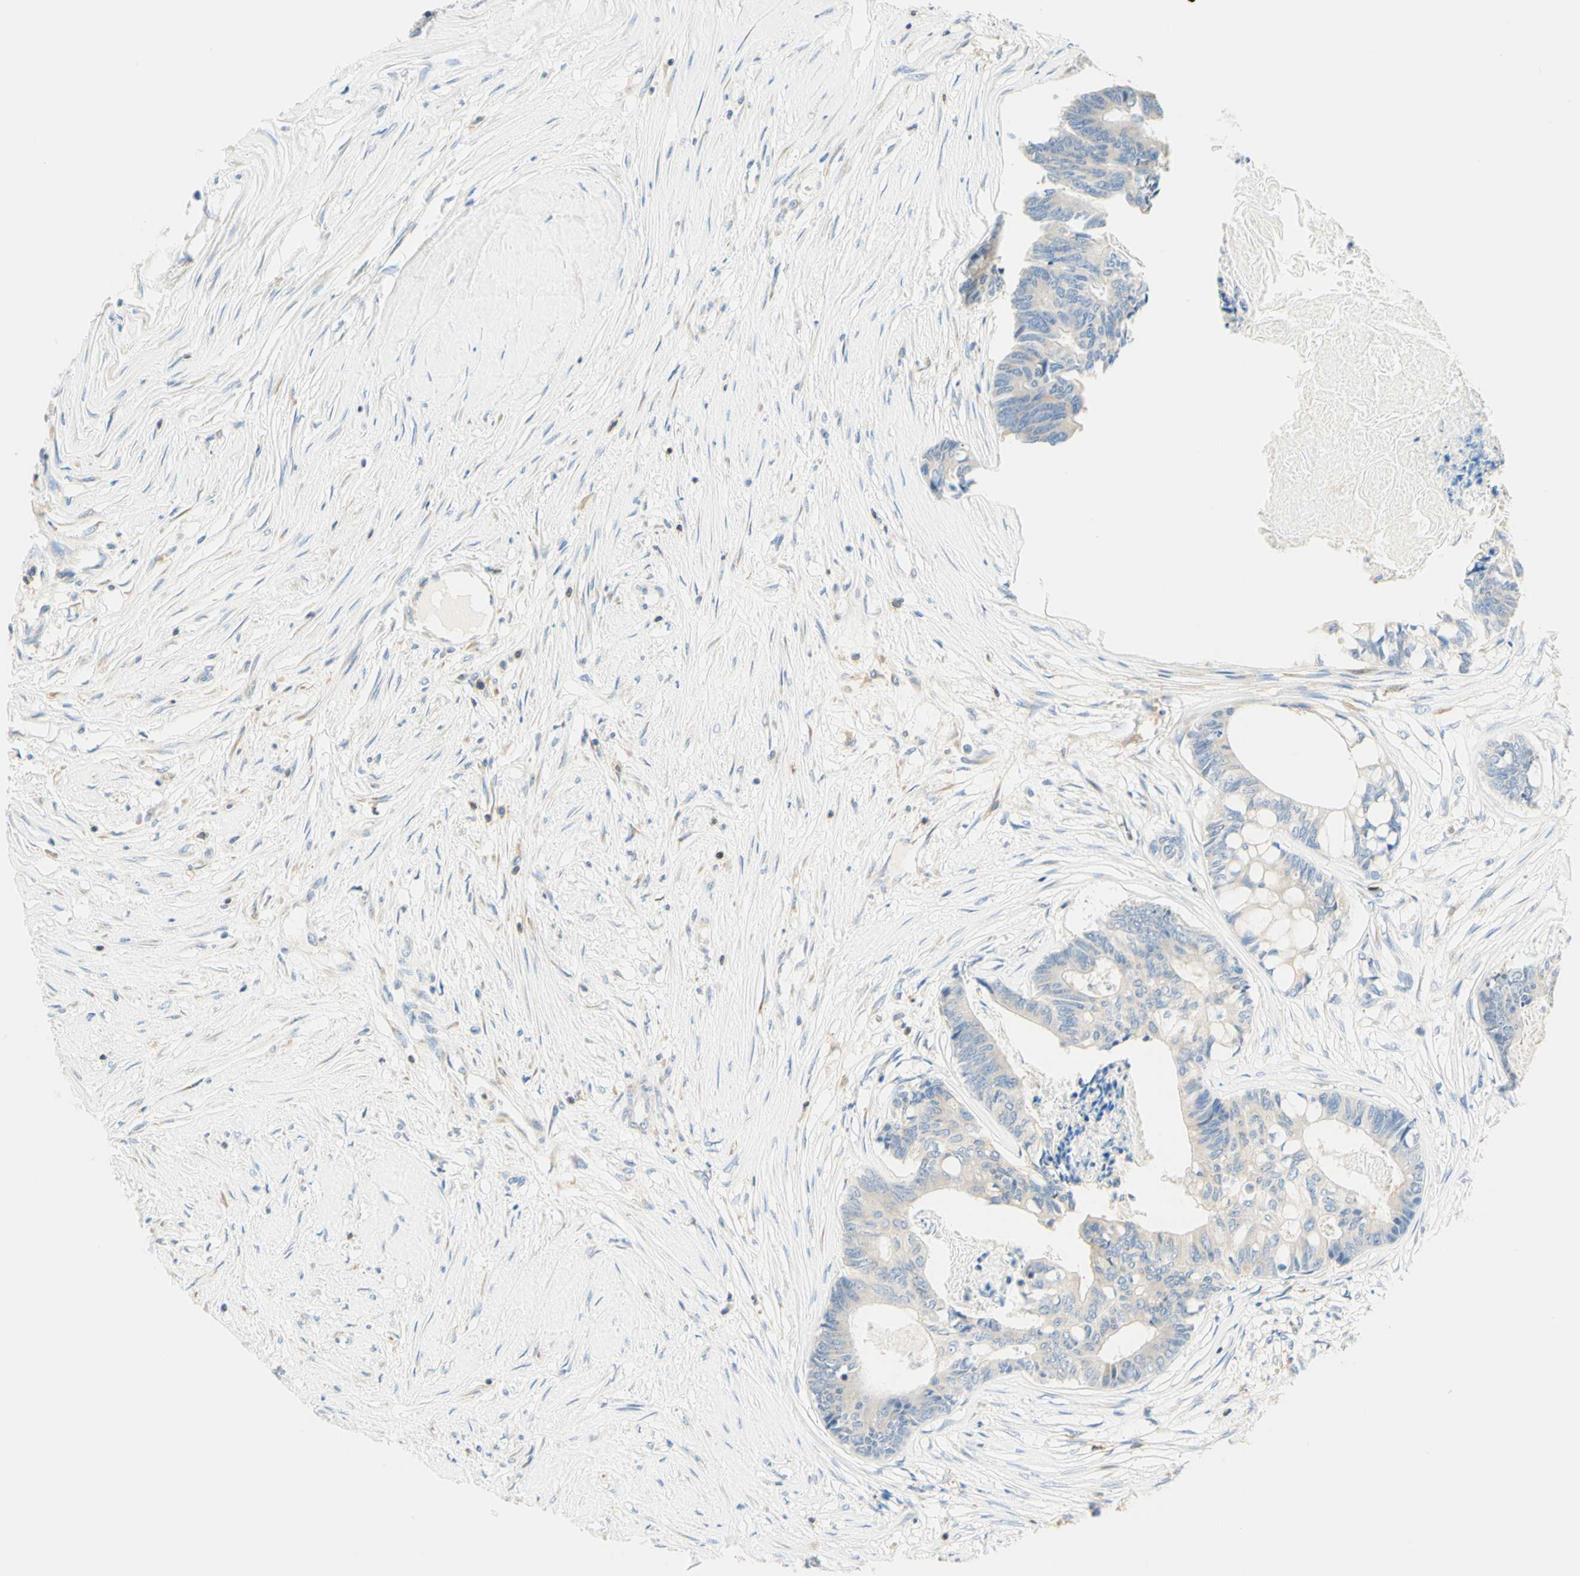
{"staining": {"intensity": "negative", "quantity": "none", "location": "none"}, "tissue": "colorectal cancer", "cell_type": "Tumor cells", "image_type": "cancer", "snomed": [{"axis": "morphology", "description": "Adenocarcinoma, NOS"}, {"axis": "topography", "description": "Rectum"}], "caption": "Tumor cells show no significant staining in colorectal cancer (adenocarcinoma).", "gene": "LAT", "patient": {"sex": "male", "age": 63}}